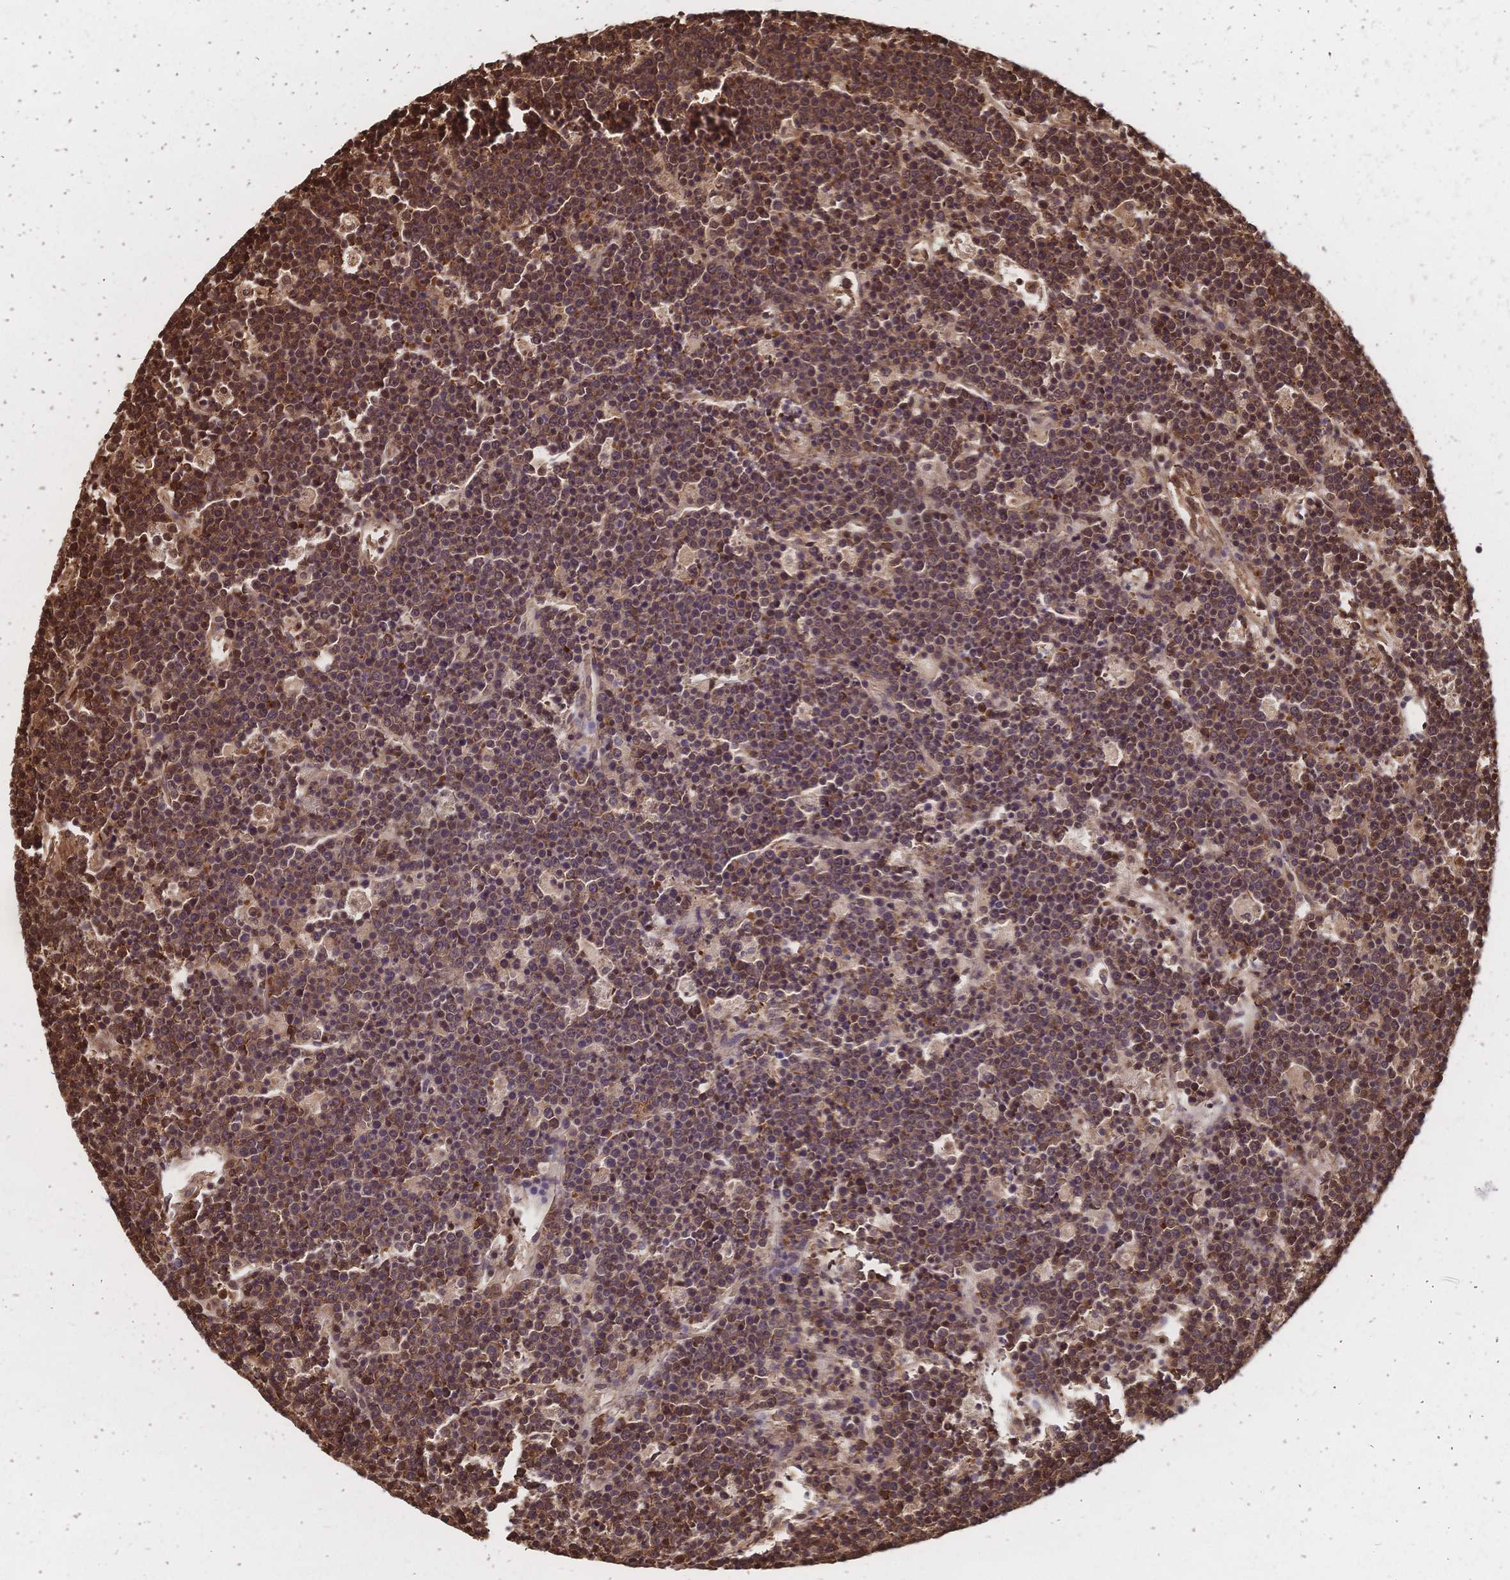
{"staining": {"intensity": "moderate", "quantity": "25%-75%", "location": "nuclear"}, "tissue": "lymphoma", "cell_type": "Tumor cells", "image_type": "cancer", "snomed": [{"axis": "morphology", "description": "Malignant lymphoma, non-Hodgkin's type, High grade"}, {"axis": "topography", "description": "Ovary"}], "caption": "High-power microscopy captured an immunohistochemistry photomicrograph of malignant lymphoma, non-Hodgkin's type (high-grade), revealing moderate nuclear positivity in about 25%-75% of tumor cells. The staining was performed using DAB to visualize the protein expression in brown, while the nuclei were stained in blue with hematoxylin (Magnification: 20x).", "gene": "HDGF", "patient": {"sex": "female", "age": 56}}